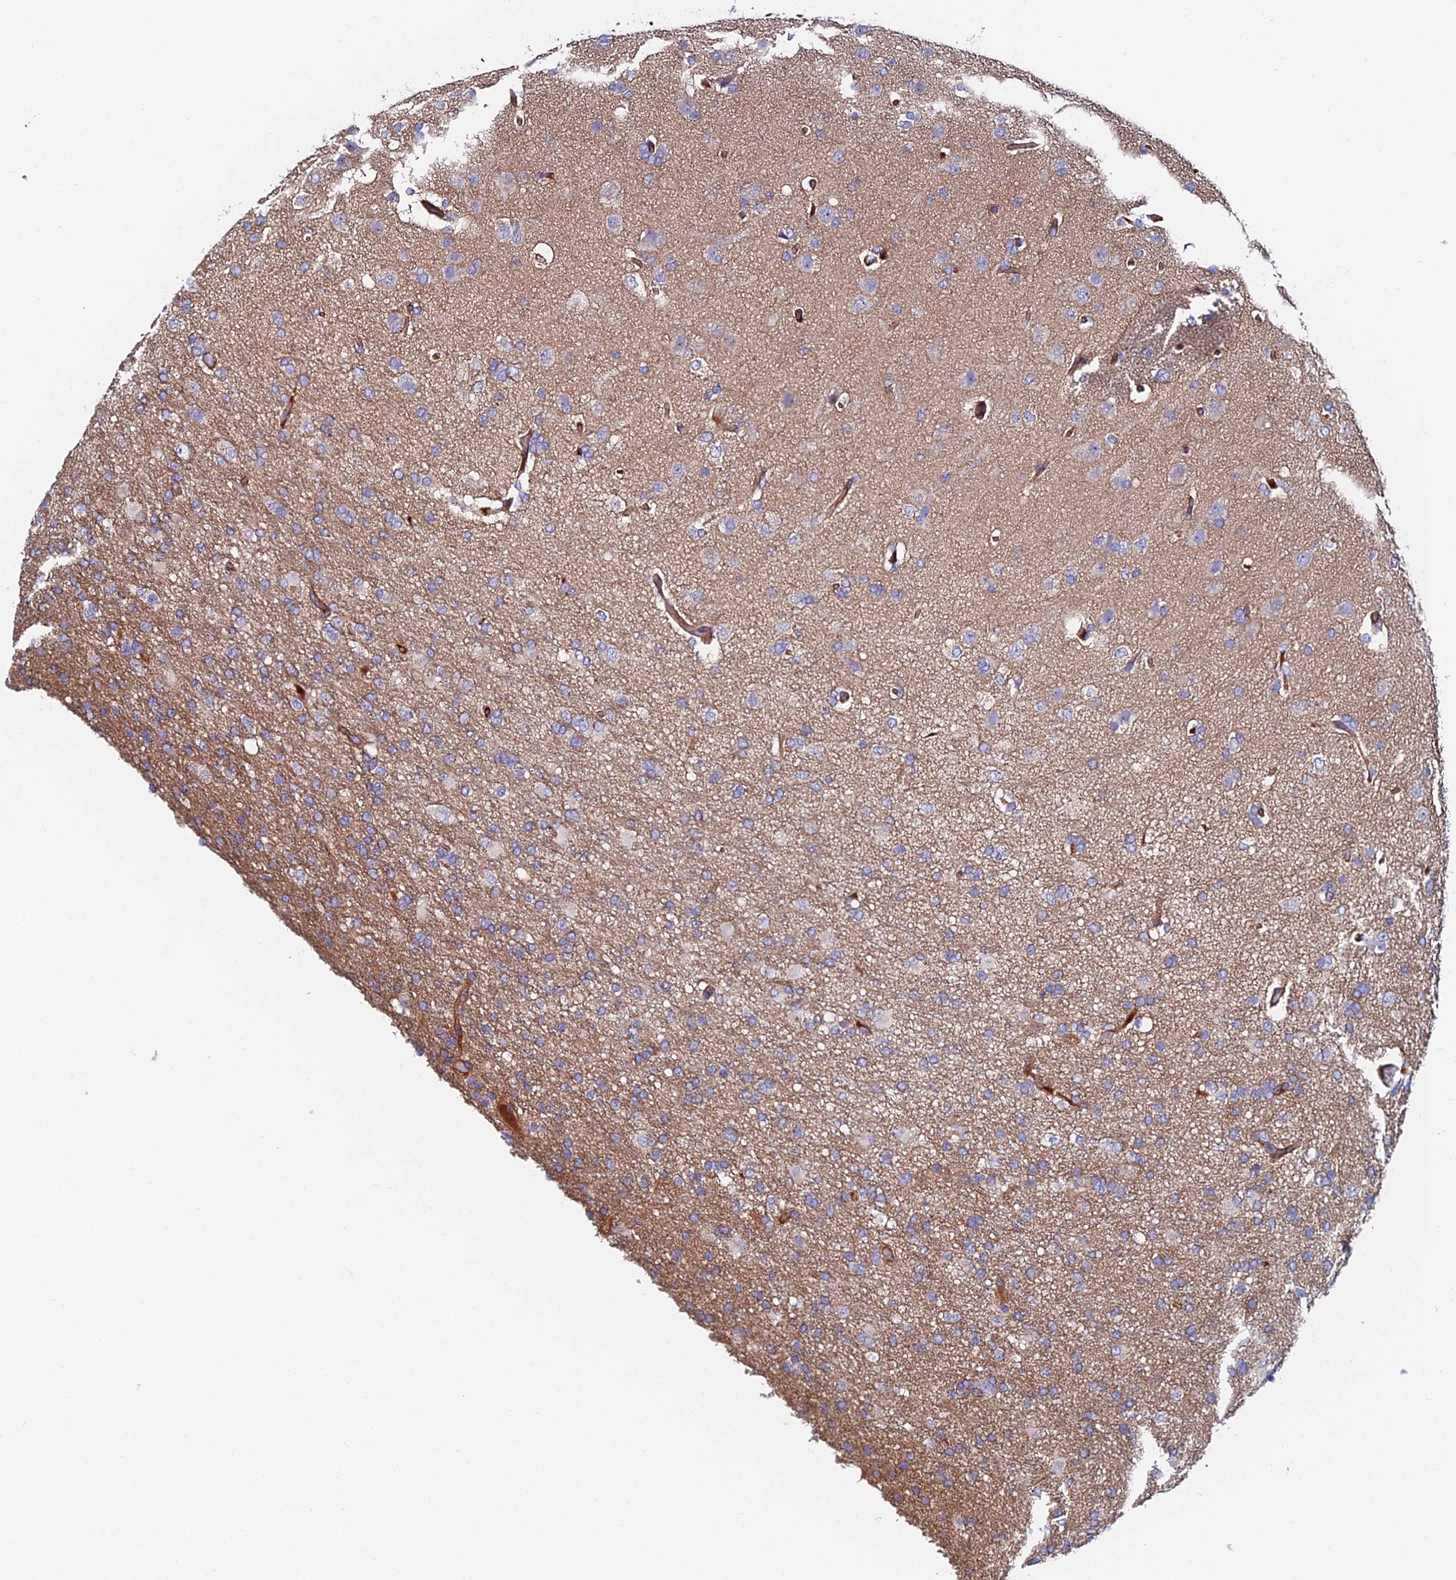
{"staining": {"intensity": "negative", "quantity": "none", "location": "none"}, "tissue": "glioma", "cell_type": "Tumor cells", "image_type": "cancer", "snomed": [{"axis": "morphology", "description": "Glioma, malignant, High grade"}, {"axis": "topography", "description": "Brain"}], "caption": "Glioma stained for a protein using immunohistochemistry demonstrates no positivity tumor cells.", "gene": "ADGRF3", "patient": {"sex": "female", "age": 74}}